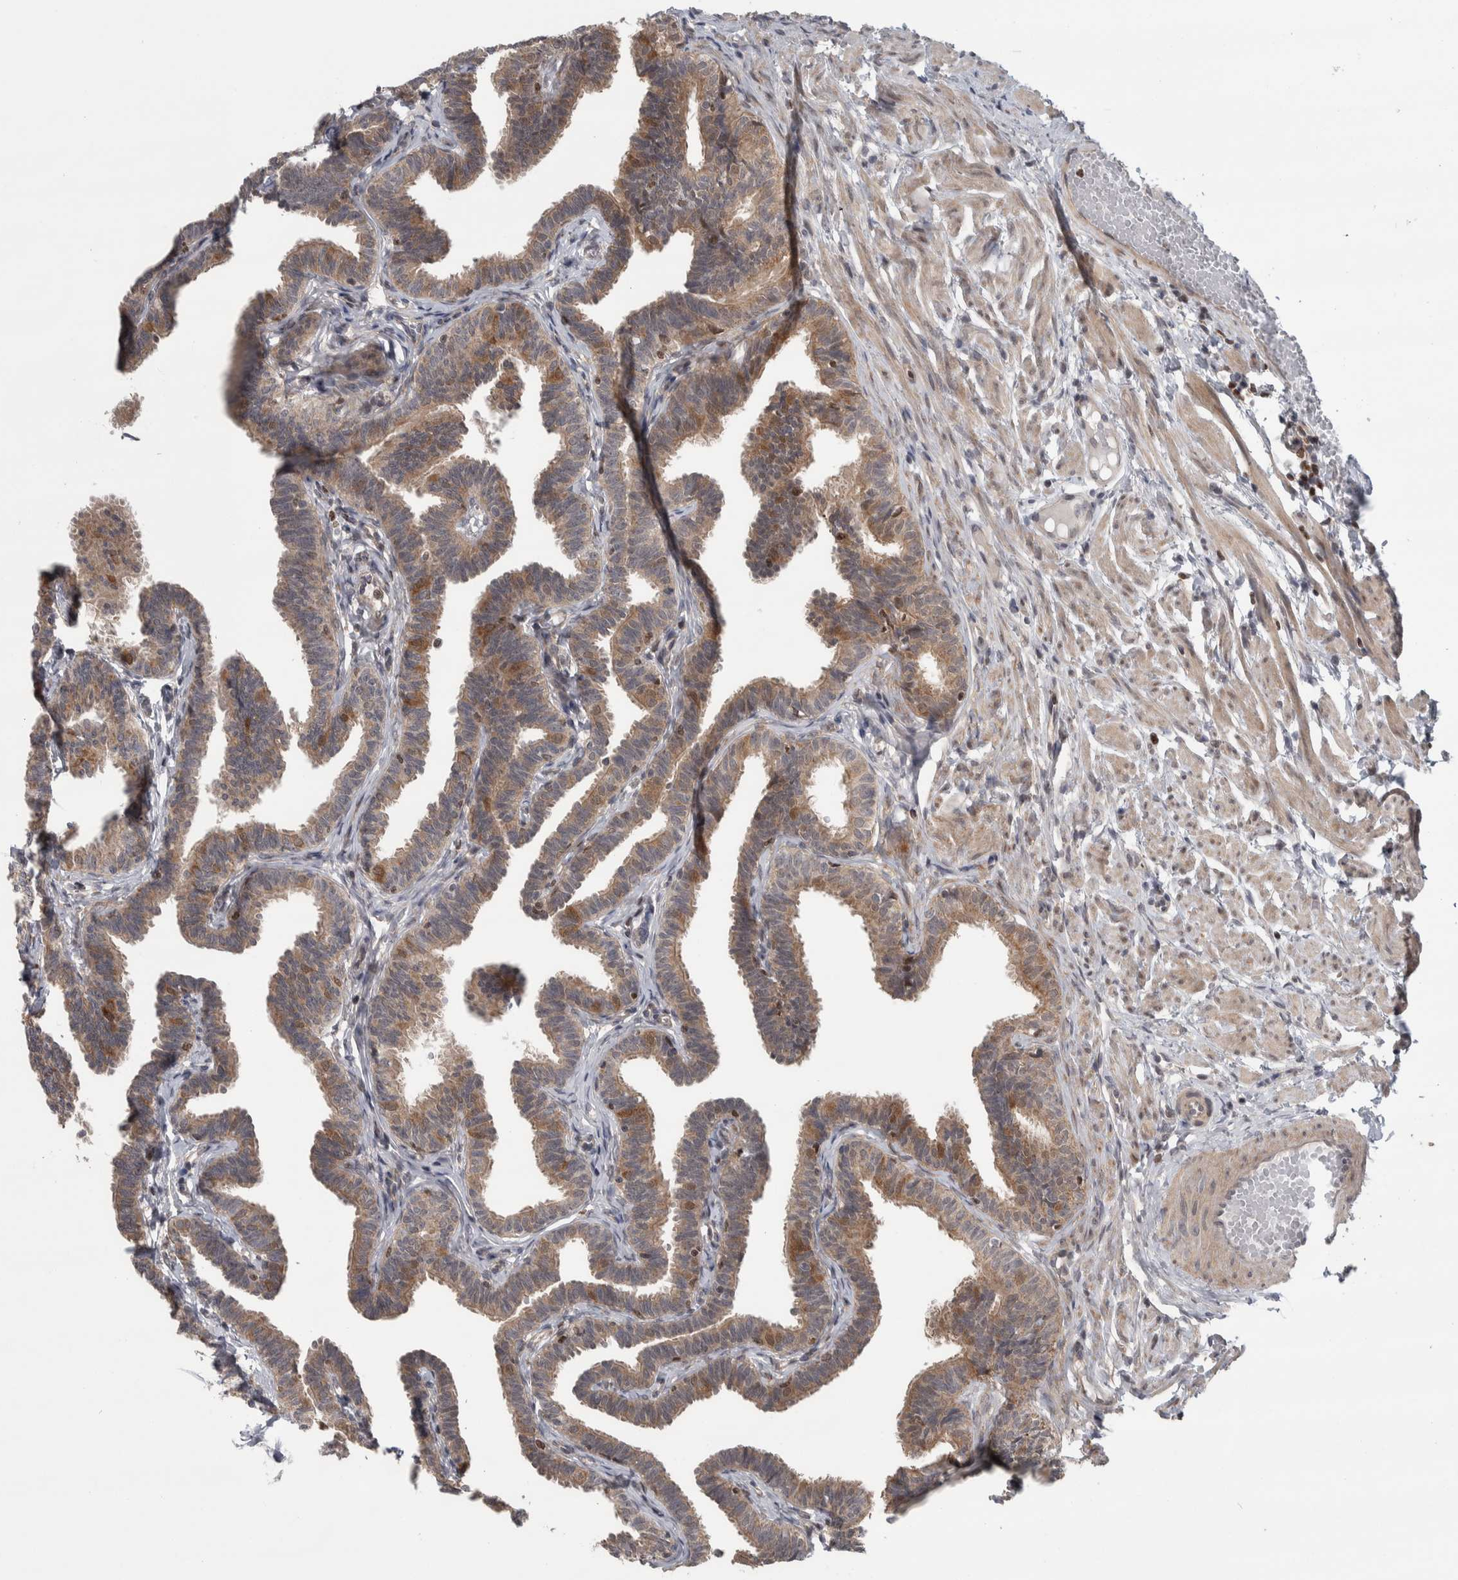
{"staining": {"intensity": "moderate", "quantity": ">75%", "location": "cytoplasmic/membranous"}, "tissue": "fallopian tube", "cell_type": "Glandular cells", "image_type": "normal", "snomed": [{"axis": "morphology", "description": "Normal tissue, NOS"}, {"axis": "topography", "description": "Fallopian tube"}, {"axis": "topography", "description": "Ovary"}], "caption": "Moderate cytoplasmic/membranous positivity is seen in approximately >75% of glandular cells in normal fallopian tube.", "gene": "CWC27", "patient": {"sex": "female", "age": 23}}